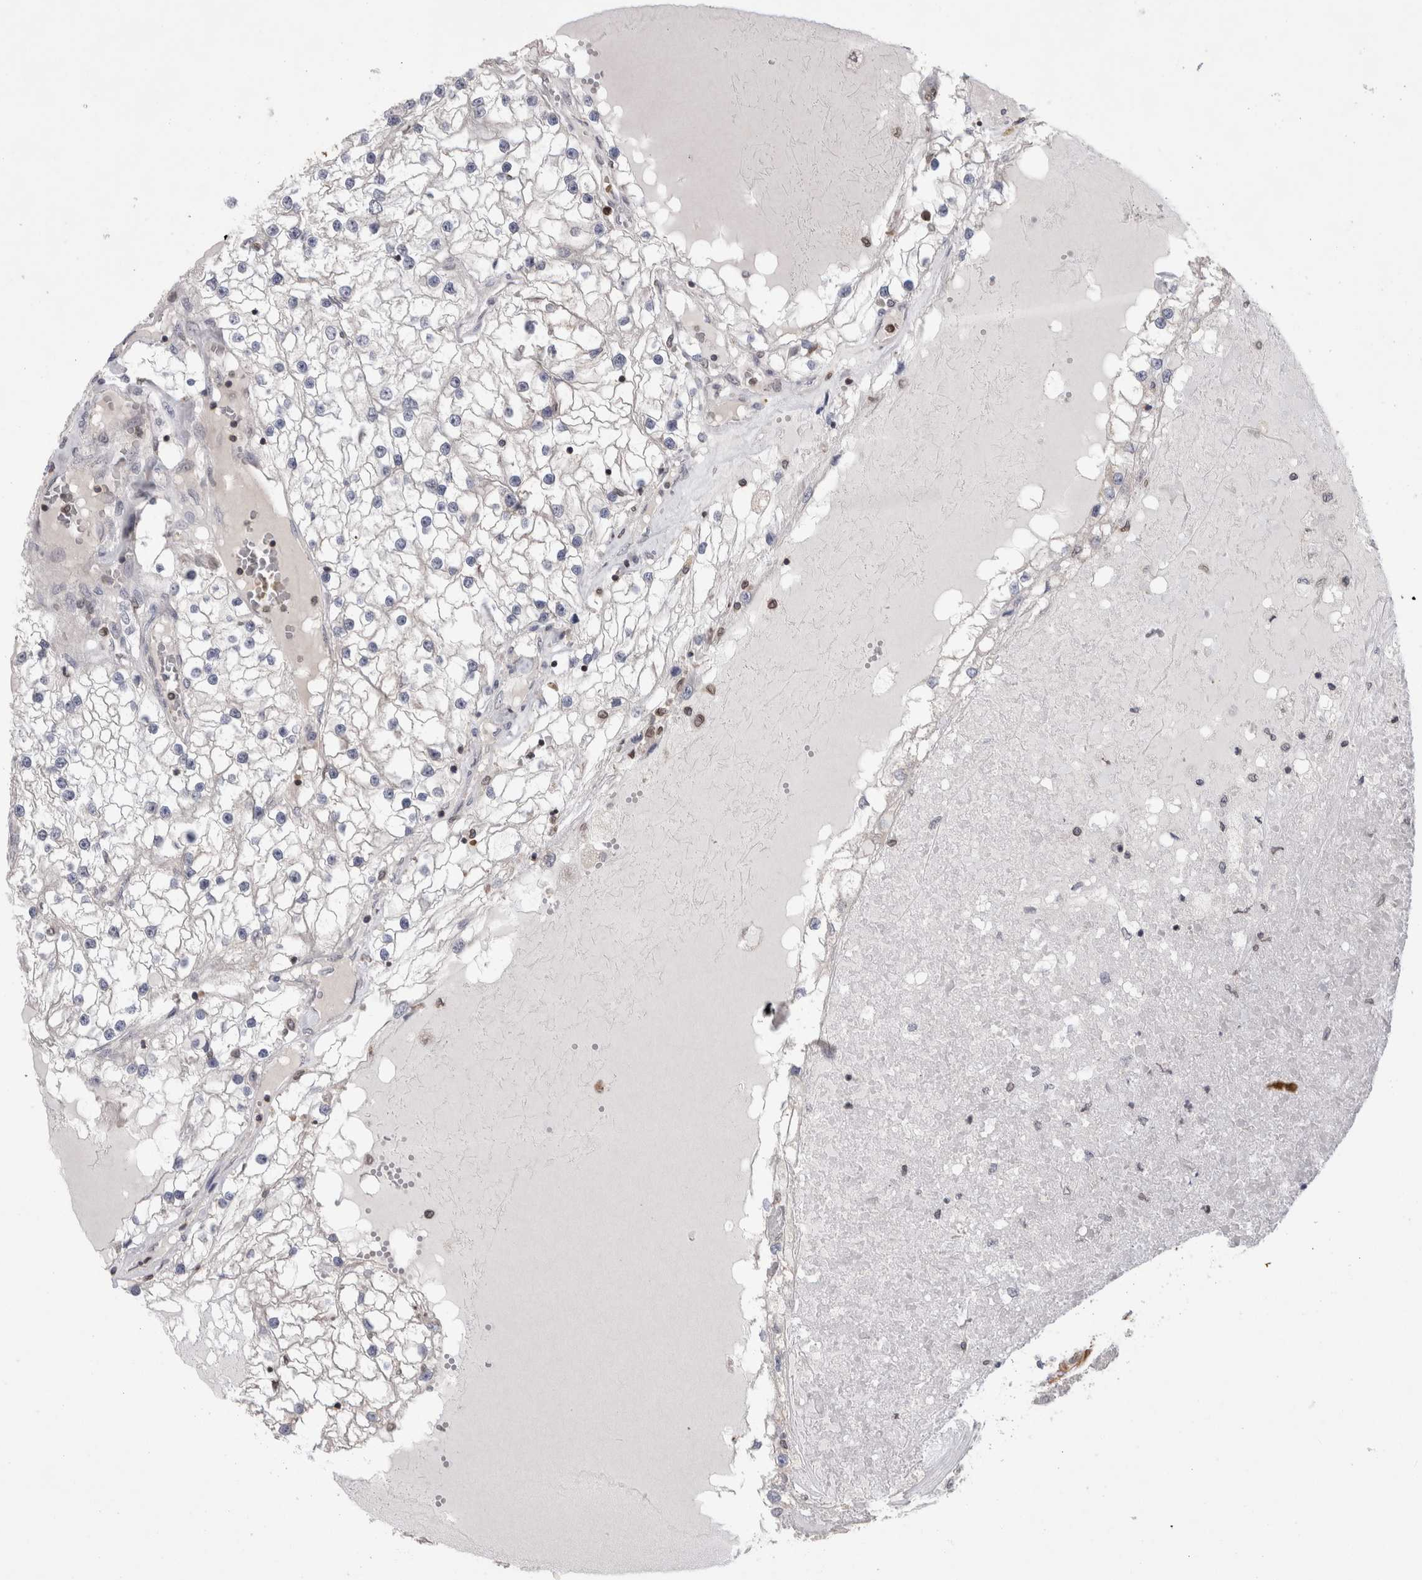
{"staining": {"intensity": "negative", "quantity": "none", "location": "none"}, "tissue": "renal cancer", "cell_type": "Tumor cells", "image_type": "cancer", "snomed": [{"axis": "morphology", "description": "Adenocarcinoma, NOS"}, {"axis": "topography", "description": "Kidney"}], "caption": "Tumor cells are negative for brown protein staining in renal cancer (adenocarcinoma). The staining is performed using DAB (3,3'-diaminobenzidine) brown chromogen with nuclei counter-stained in using hematoxylin.", "gene": "DARS2", "patient": {"sex": "male", "age": 68}}